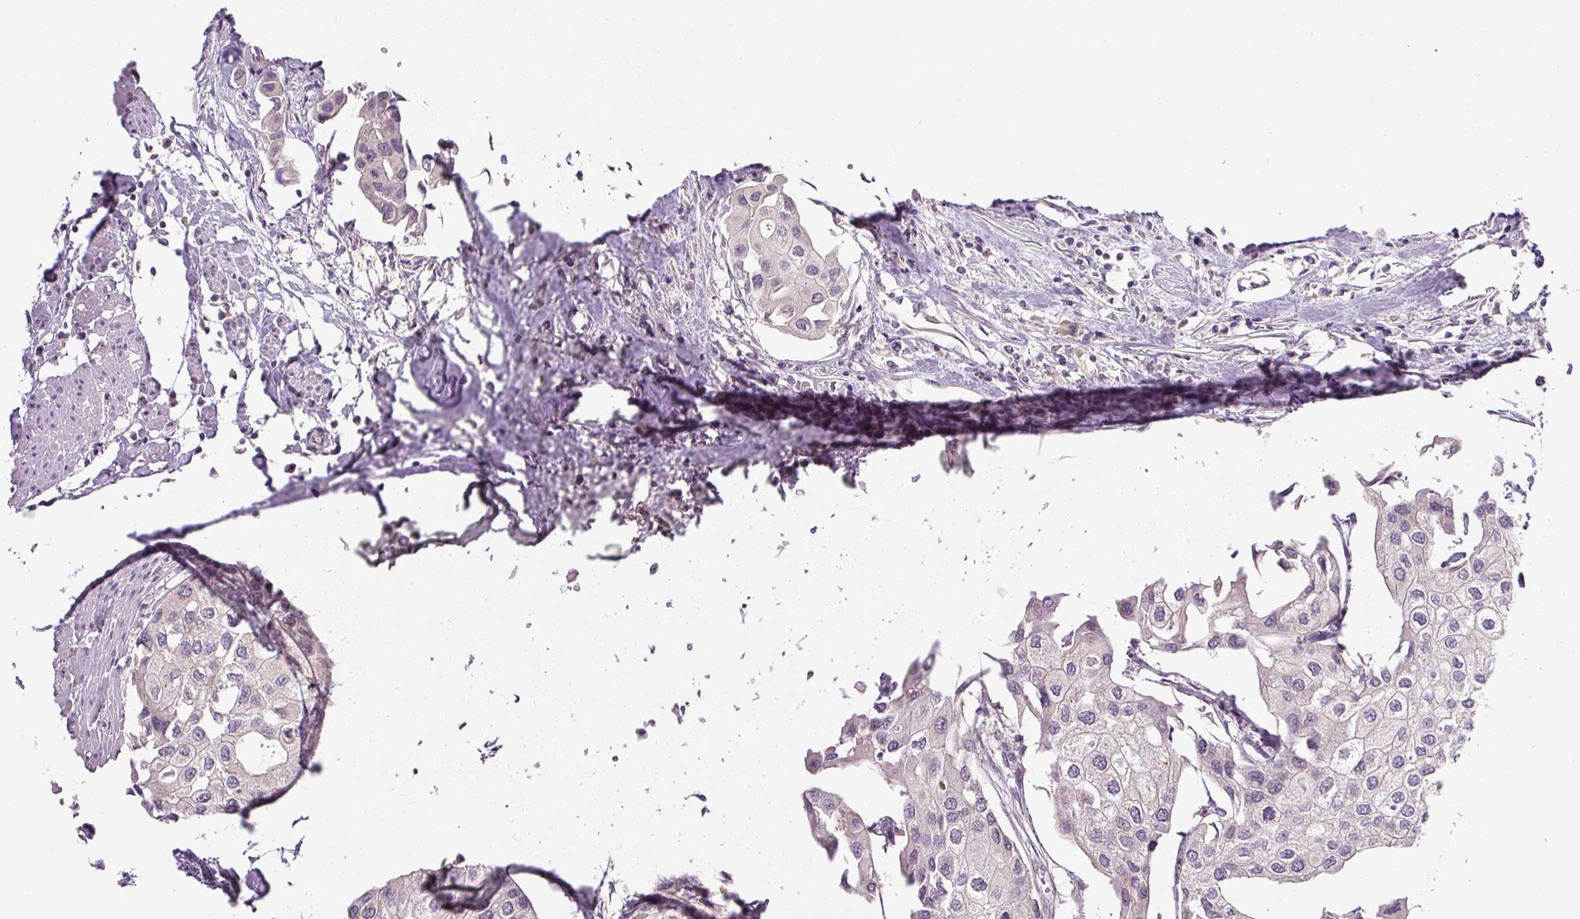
{"staining": {"intensity": "negative", "quantity": "none", "location": "none"}, "tissue": "urothelial cancer", "cell_type": "Tumor cells", "image_type": "cancer", "snomed": [{"axis": "morphology", "description": "Urothelial carcinoma, High grade"}, {"axis": "topography", "description": "Urinary bladder"}], "caption": "Tumor cells show no significant protein staining in urothelial cancer. Brightfield microscopy of immunohistochemistry stained with DAB (brown) and hematoxylin (blue), captured at high magnification.", "gene": "PCM1", "patient": {"sex": "male", "age": 64}}